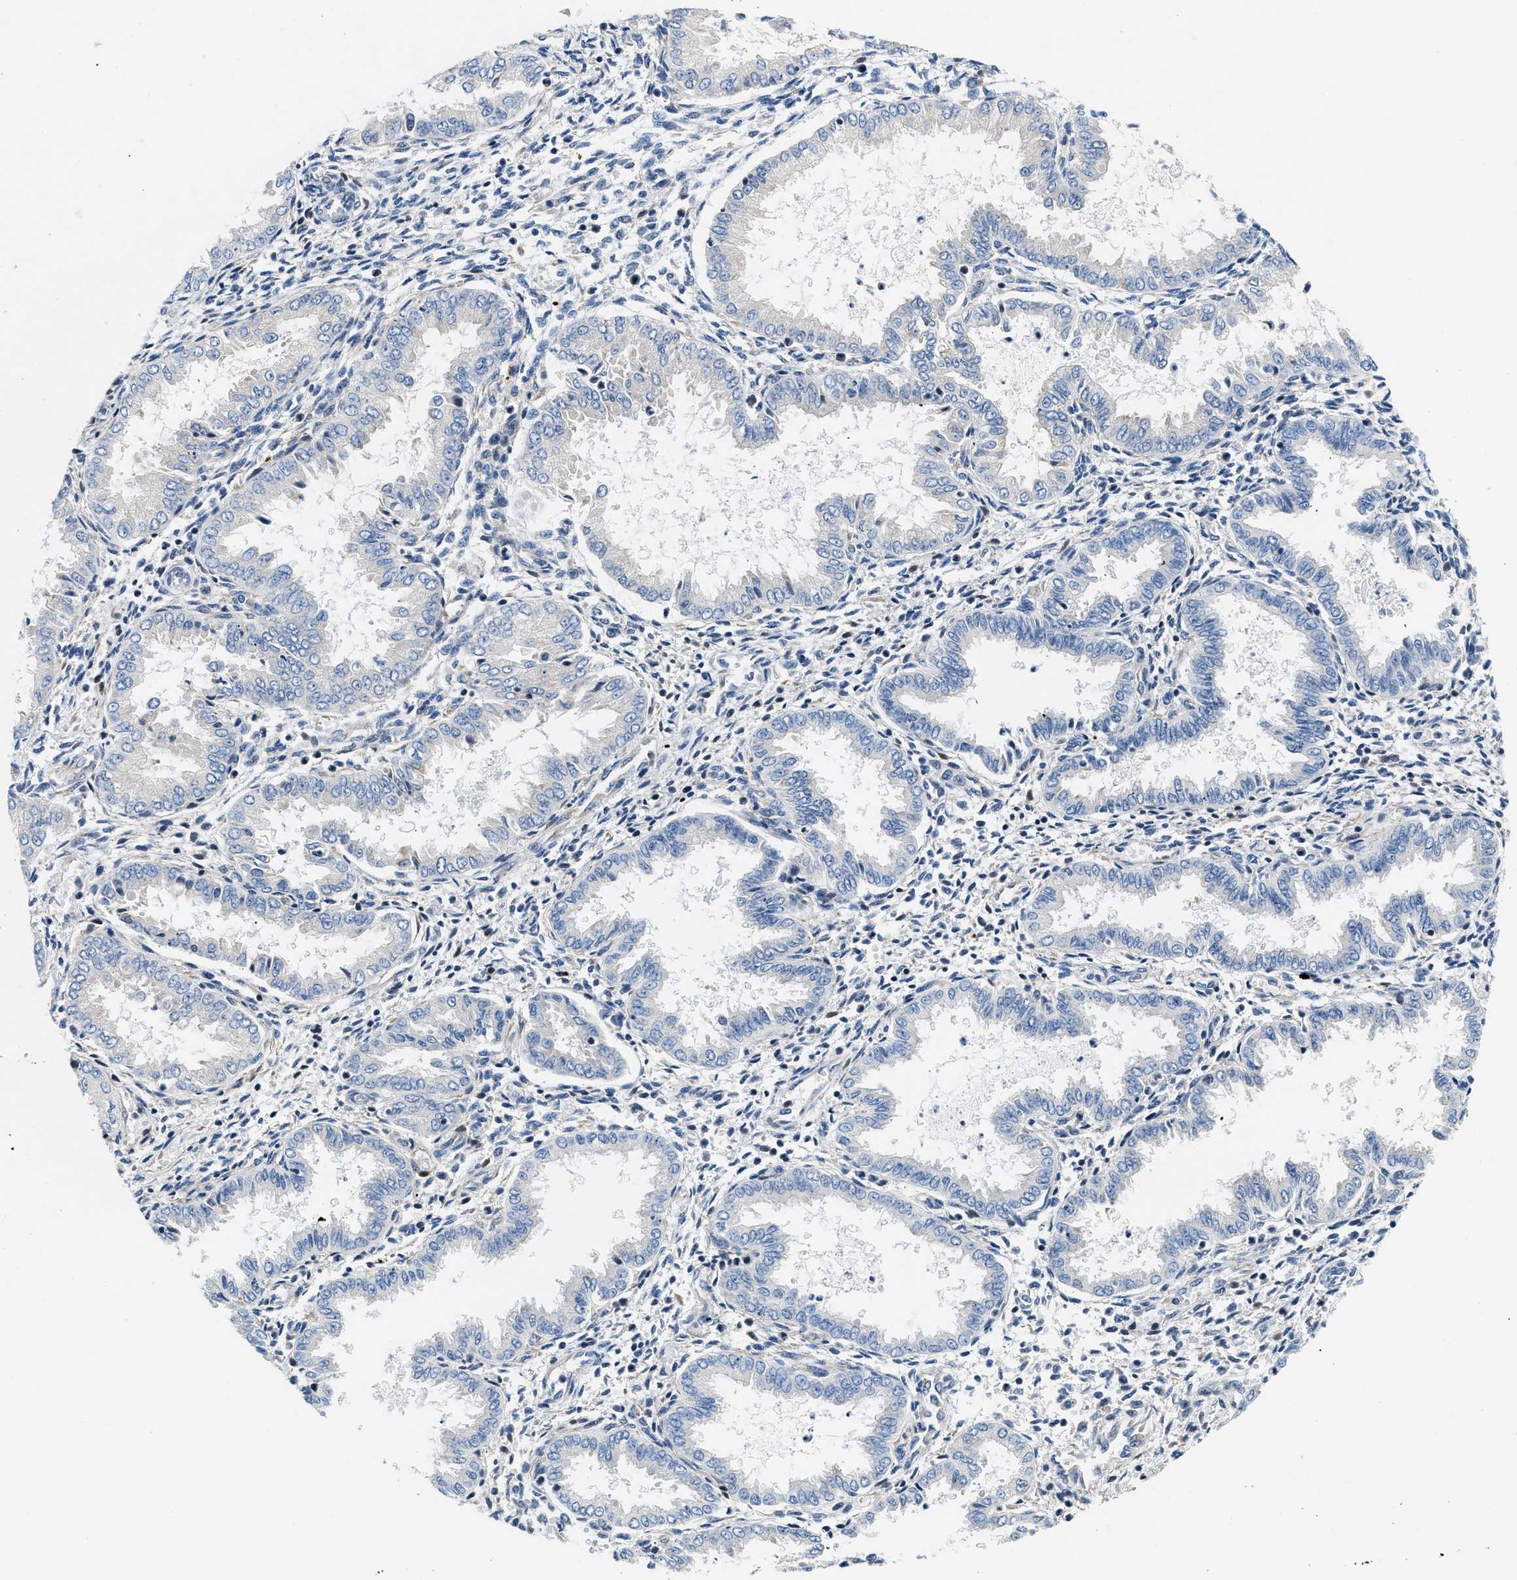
{"staining": {"intensity": "negative", "quantity": "none", "location": "none"}, "tissue": "endometrium", "cell_type": "Cells in endometrial stroma", "image_type": "normal", "snomed": [{"axis": "morphology", "description": "Normal tissue, NOS"}, {"axis": "topography", "description": "Endometrium"}], "caption": "Immunohistochemistry of benign endometrium displays no staining in cells in endometrial stroma.", "gene": "IKBKE", "patient": {"sex": "female", "age": 33}}